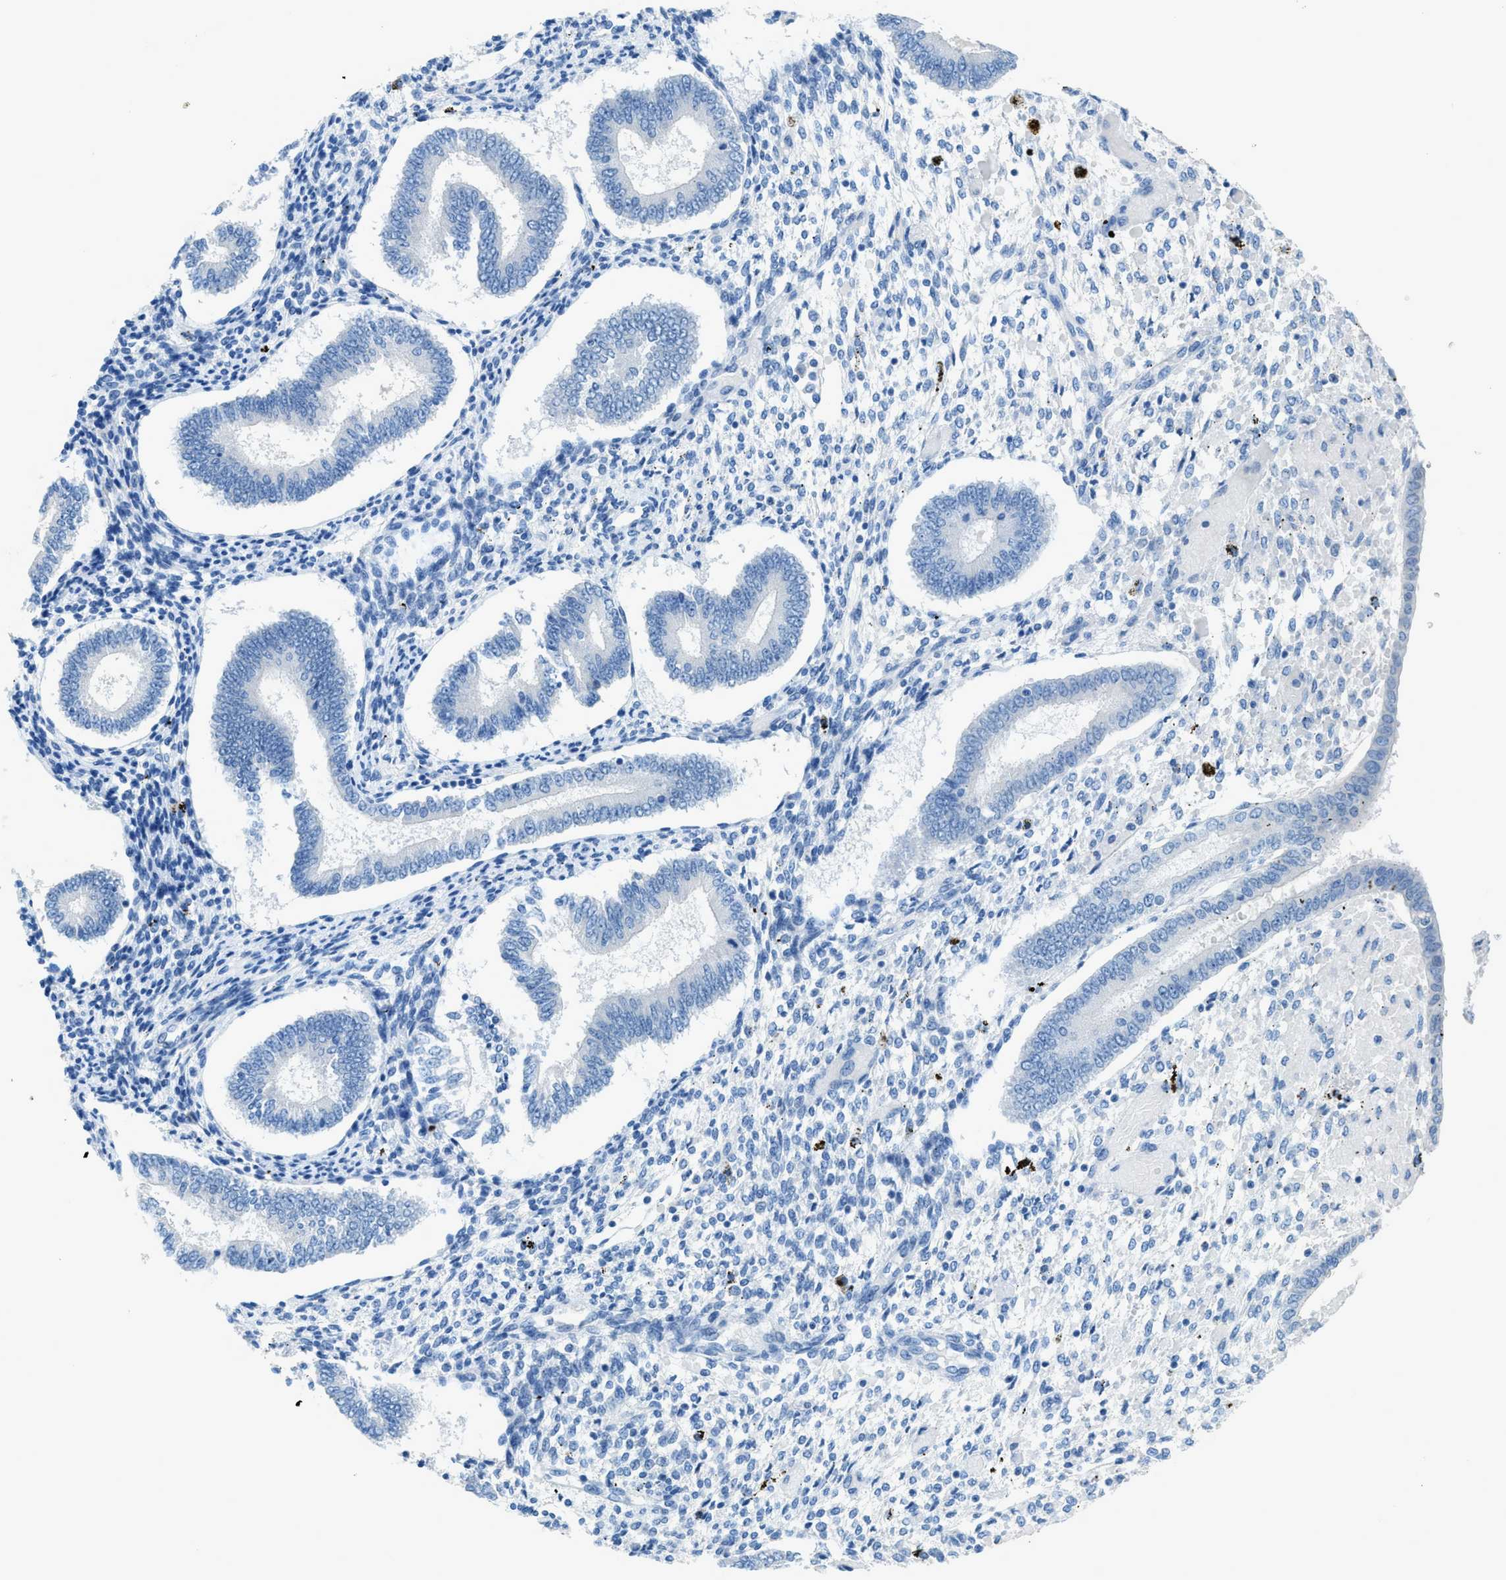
{"staining": {"intensity": "negative", "quantity": "none", "location": "none"}, "tissue": "endometrium", "cell_type": "Cells in endometrial stroma", "image_type": "normal", "snomed": [{"axis": "morphology", "description": "Normal tissue, NOS"}, {"axis": "topography", "description": "Endometrium"}], "caption": "IHC photomicrograph of unremarkable endometrium stained for a protein (brown), which displays no staining in cells in endometrial stroma.", "gene": "ACAN", "patient": {"sex": "female", "age": 42}}